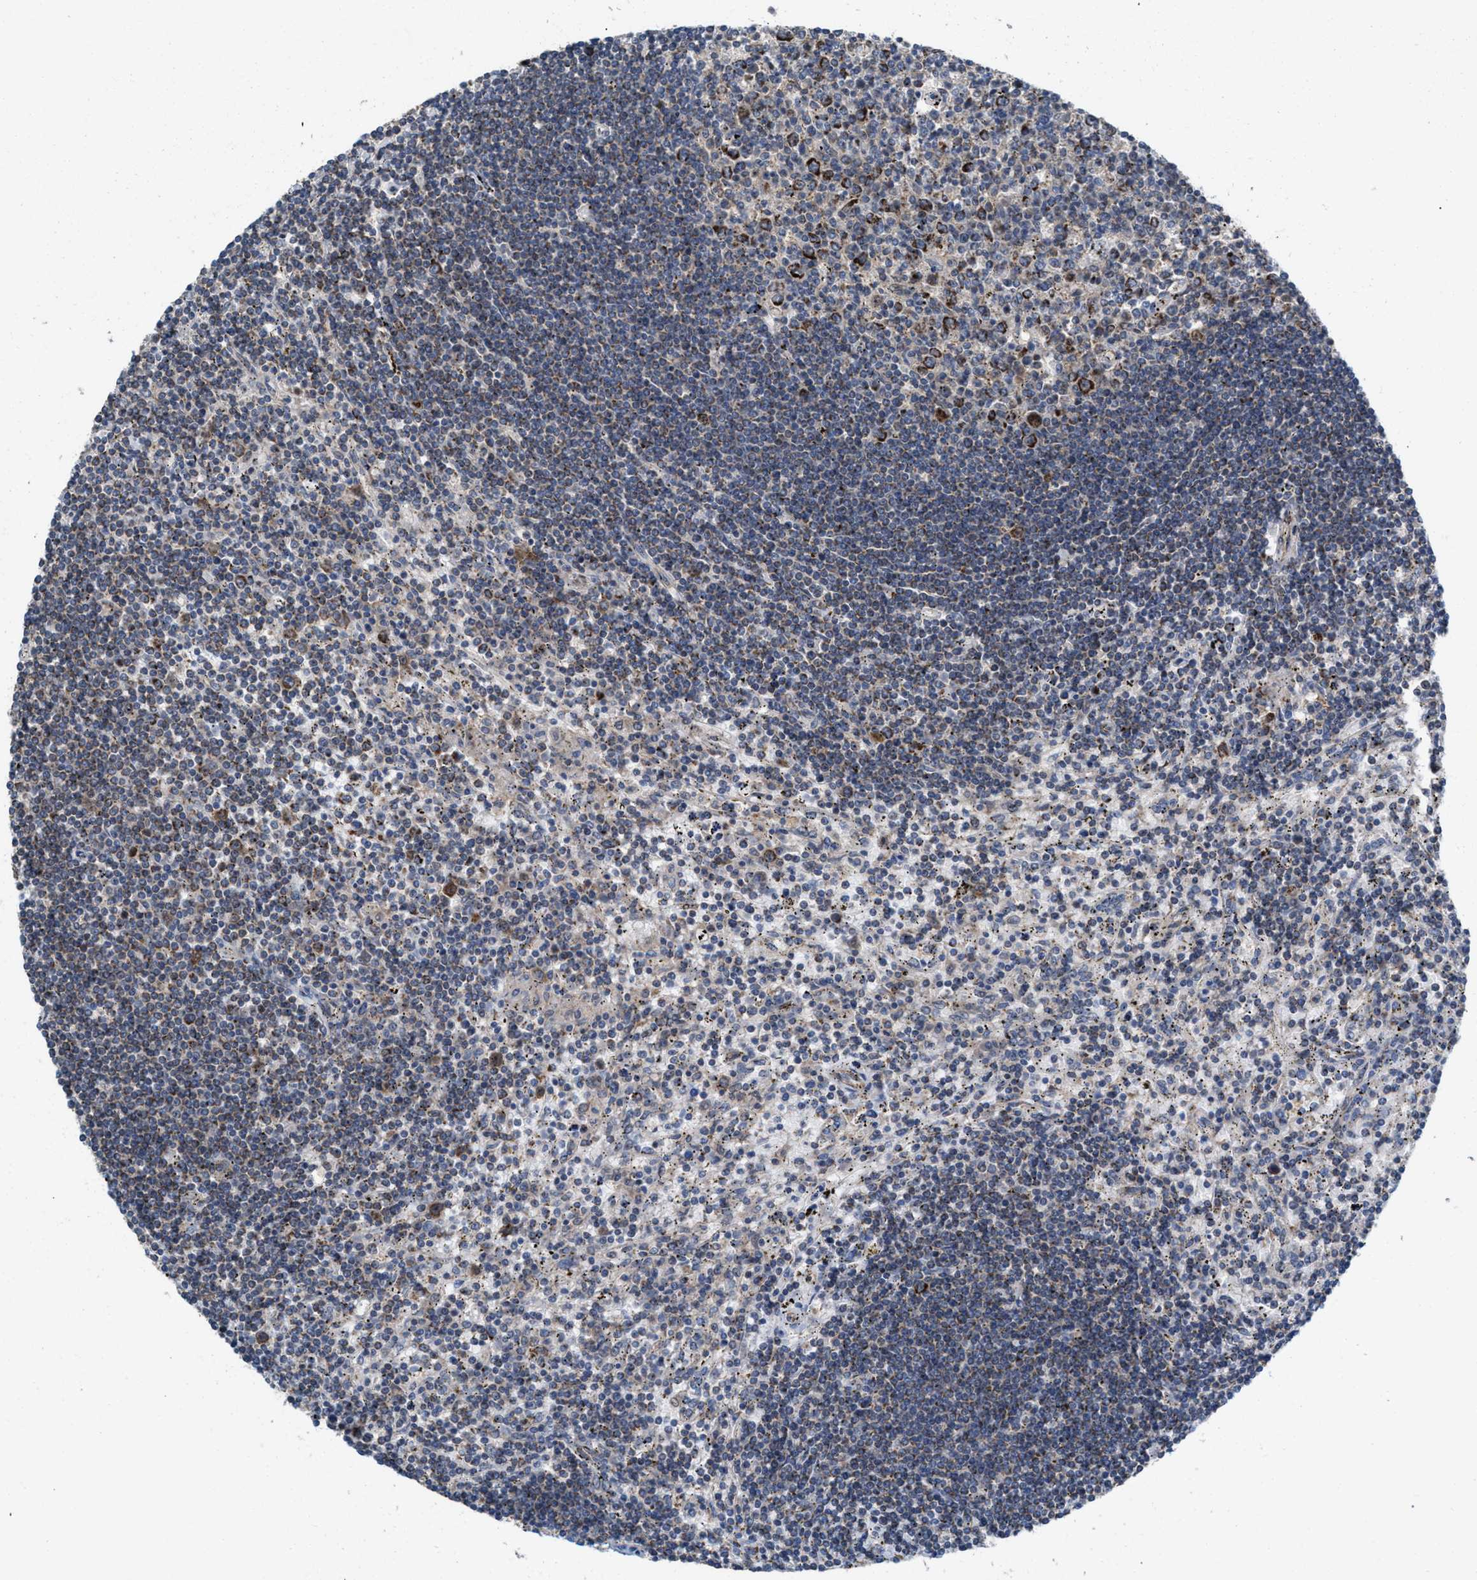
{"staining": {"intensity": "strong", "quantity": "<25%", "location": "cytoplasmic/membranous"}, "tissue": "lymphoma", "cell_type": "Tumor cells", "image_type": "cancer", "snomed": [{"axis": "morphology", "description": "Malignant lymphoma, non-Hodgkin's type, Low grade"}, {"axis": "topography", "description": "Spleen"}], "caption": "There is medium levels of strong cytoplasmic/membranous expression in tumor cells of lymphoma, as demonstrated by immunohistochemical staining (brown color).", "gene": "MRM1", "patient": {"sex": "male", "age": 76}}